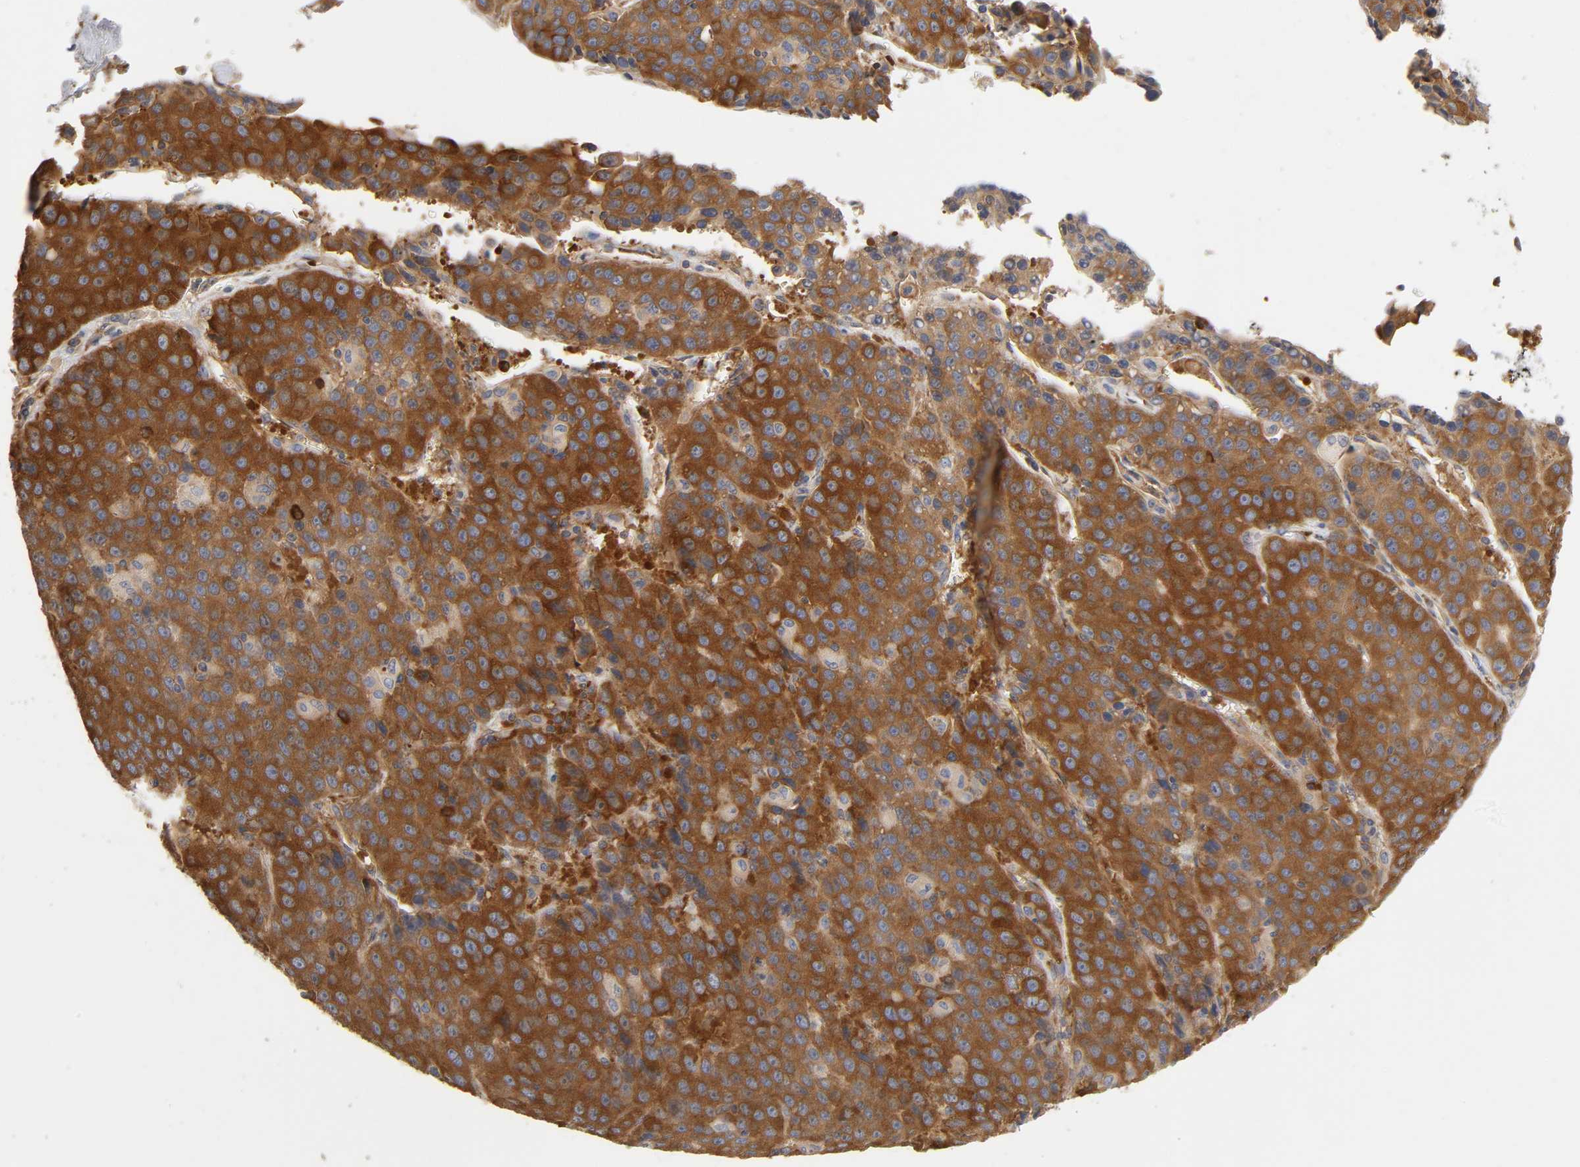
{"staining": {"intensity": "strong", "quantity": ">75%", "location": "cytoplasmic/membranous"}, "tissue": "liver cancer", "cell_type": "Tumor cells", "image_type": "cancer", "snomed": [{"axis": "morphology", "description": "Cholangiocarcinoma"}, {"axis": "topography", "description": "Liver"}], "caption": "The photomicrograph demonstrates a brown stain indicating the presence of a protein in the cytoplasmic/membranous of tumor cells in liver cancer (cholangiocarcinoma). Immunohistochemistry stains the protein in brown and the nuclei are stained blue.", "gene": "SCHIP1", "patient": {"sex": "female", "age": 55}}